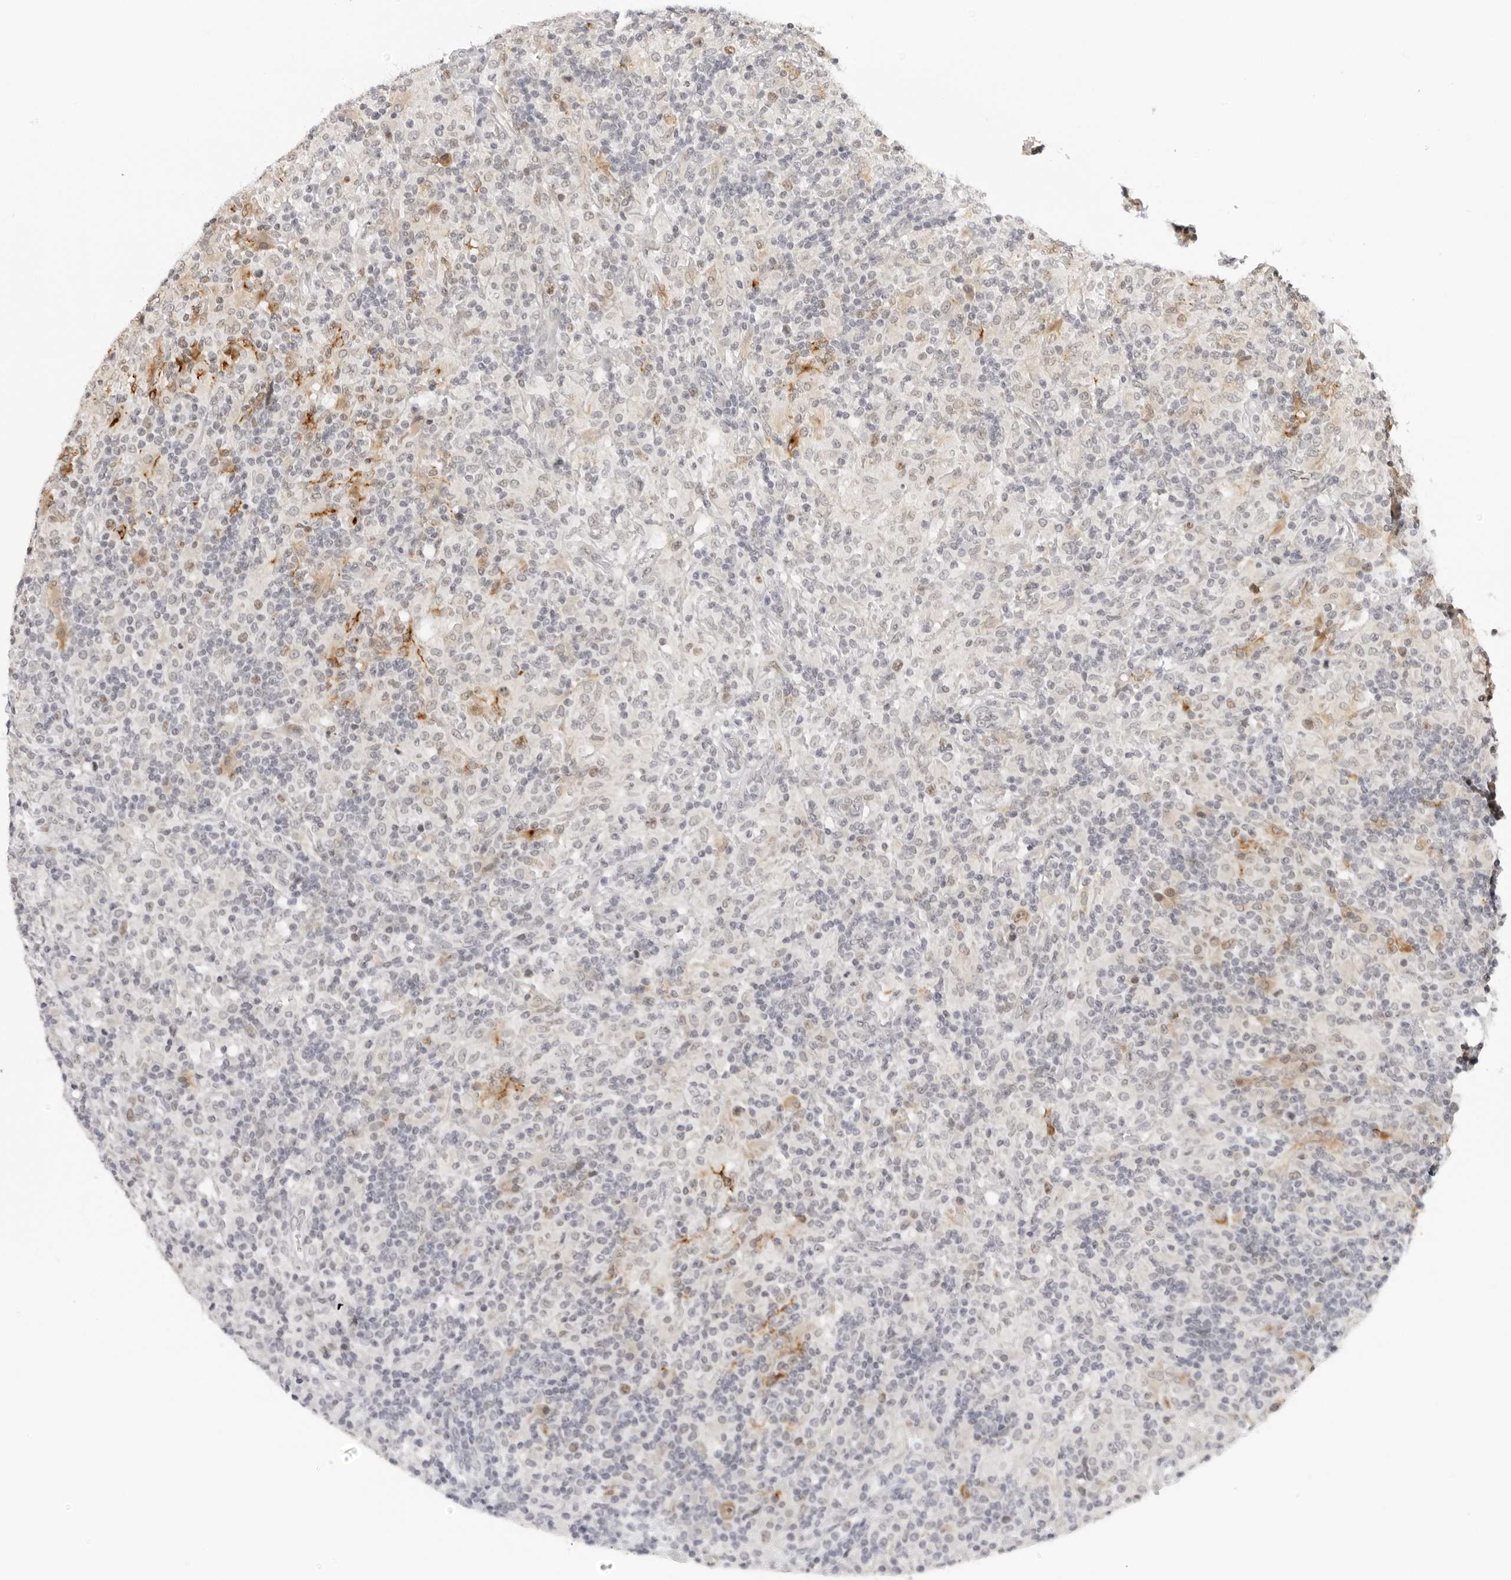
{"staining": {"intensity": "moderate", "quantity": ">75%", "location": "nuclear"}, "tissue": "lymphoma", "cell_type": "Tumor cells", "image_type": "cancer", "snomed": [{"axis": "morphology", "description": "Hodgkin's disease, NOS"}, {"axis": "topography", "description": "Lymph node"}], "caption": "High-magnification brightfield microscopy of lymphoma stained with DAB (3,3'-diaminobenzidine) (brown) and counterstained with hematoxylin (blue). tumor cells exhibit moderate nuclear expression is seen in about>75% of cells.", "gene": "MSH6", "patient": {"sex": "male", "age": 70}}